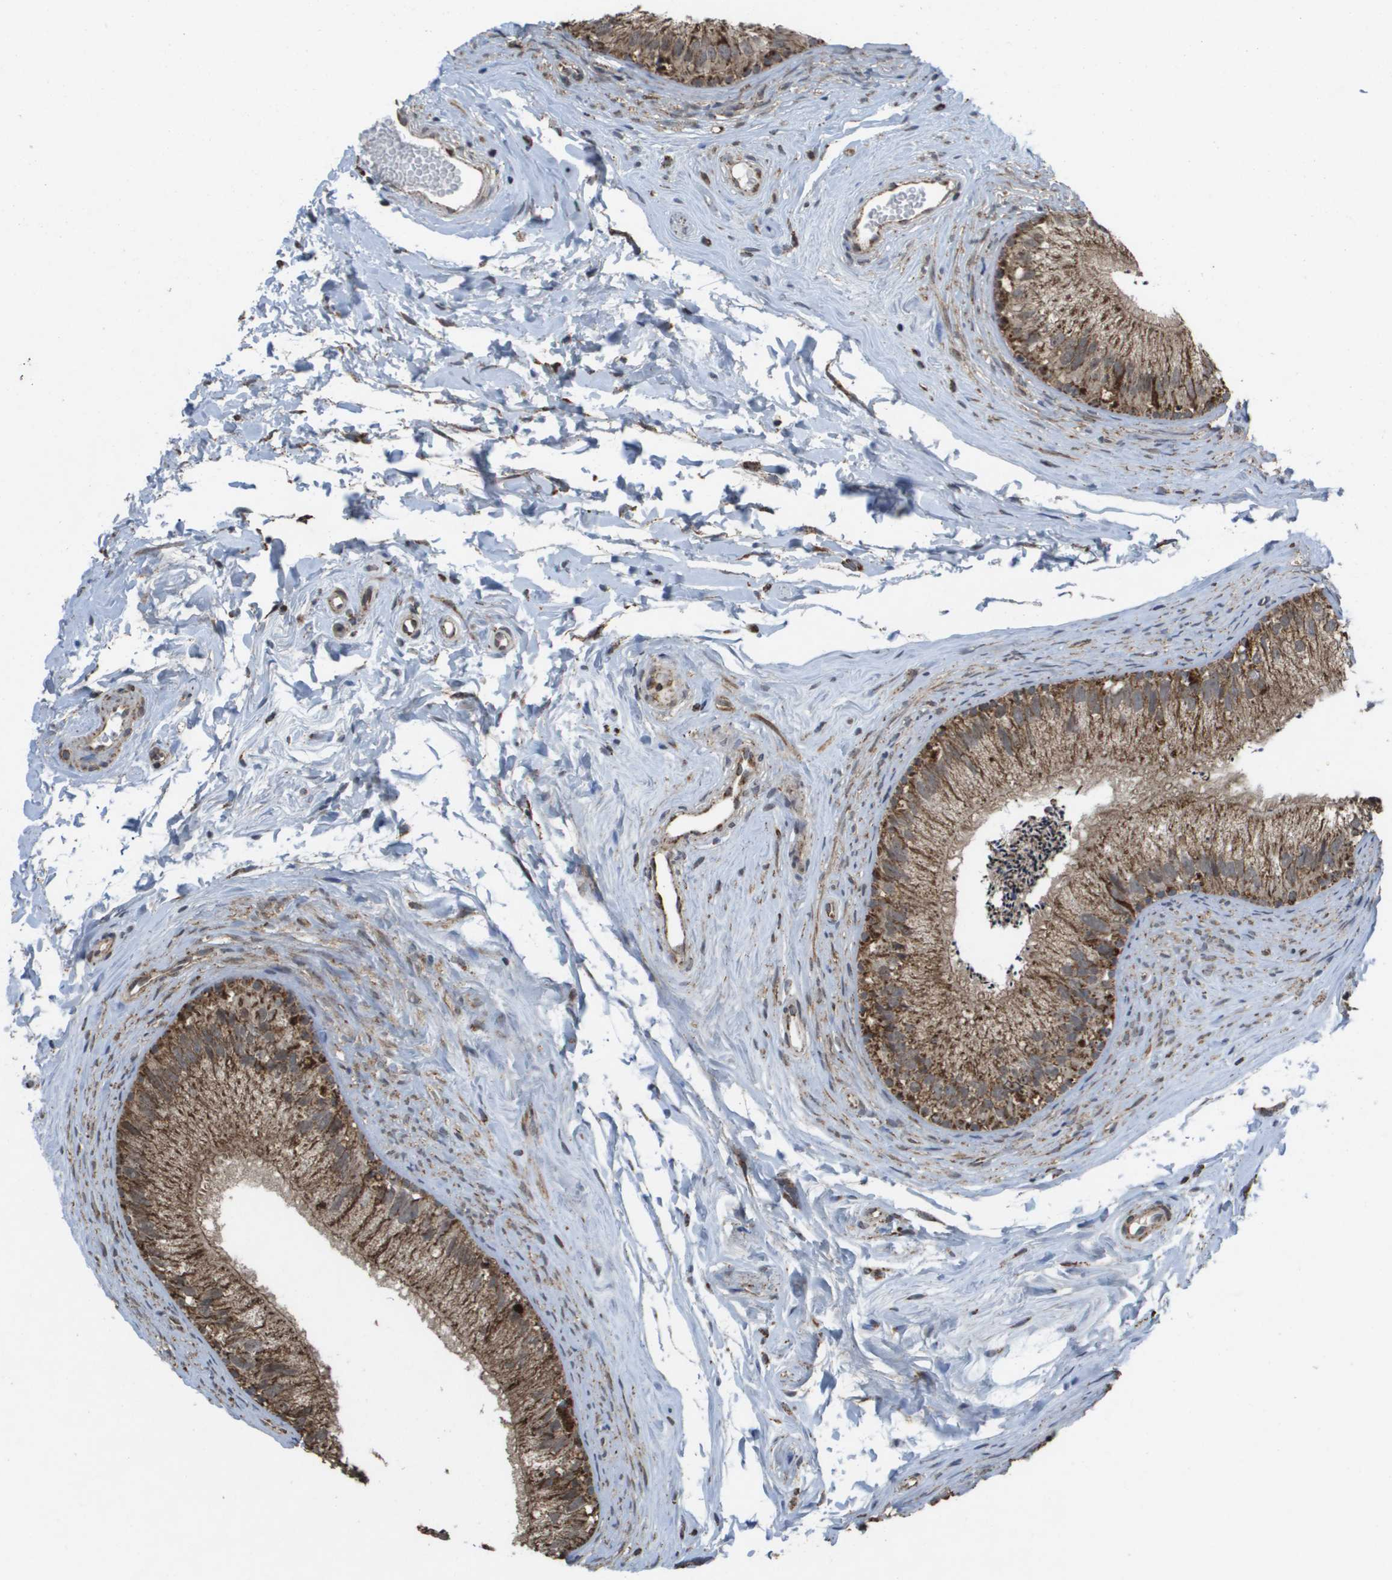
{"staining": {"intensity": "moderate", "quantity": ">75%", "location": "cytoplasmic/membranous"}, "tissue": "epididymis", "cell_type": "Glandular cells", "image_type": "normal", "snomed": [{"axis": "morphology", "description": "Normal tissue, NOS"}, {"axis": "topography", "description": "Epididymis"}], "caption": "A brown stain shows moderate cytoplasmic/membranous positivity of a protein in glandular cells of unremarkable epididymis. (DAB = brown stain, brightfield microscopy at high magnification).", "gene": "HSPE1", "patient": {"sex": "male", "age": 56}}